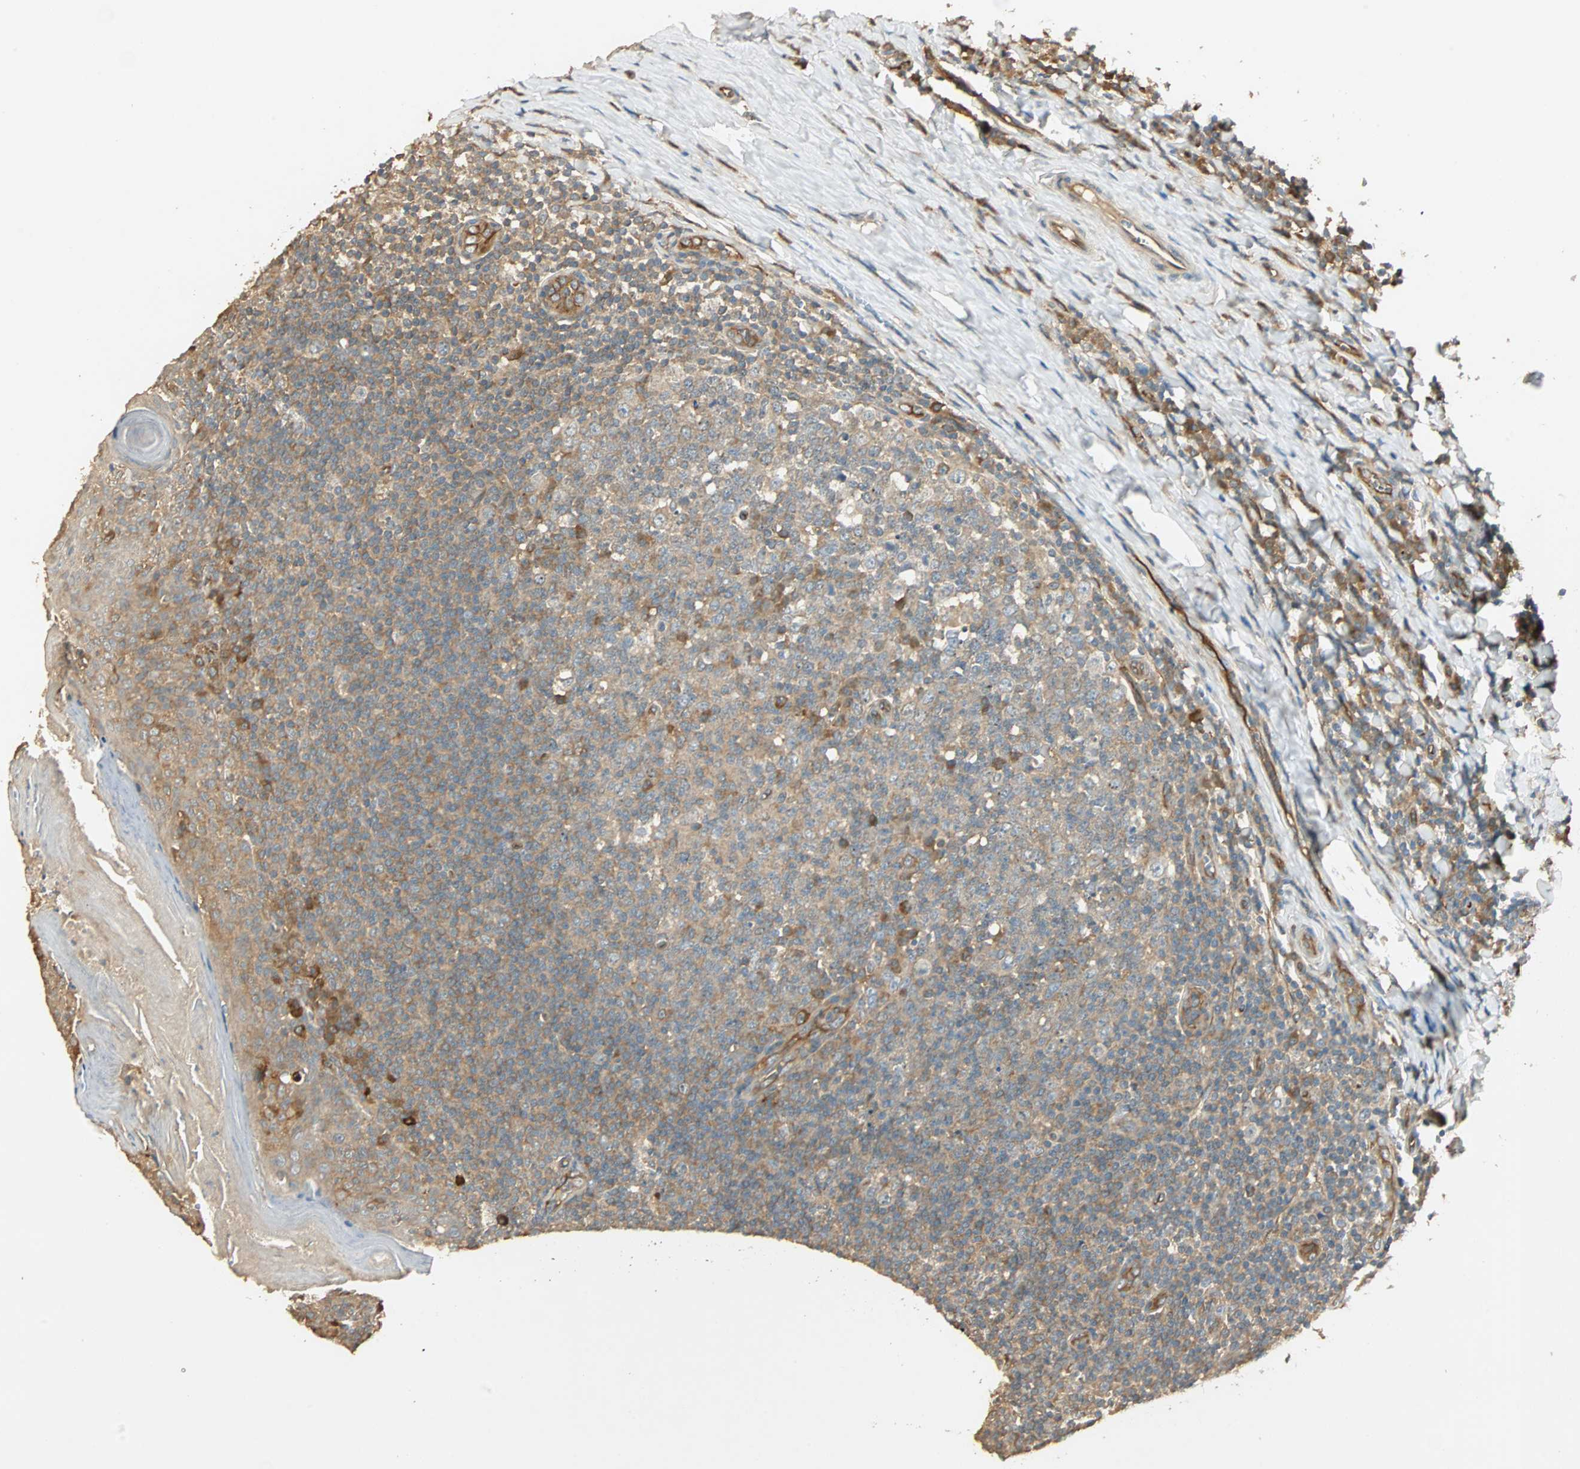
{"staining": {"intensity": "weak", "quantity": ">75%", "location": "cytoplasmic/membranous"}, "tissue": "tonsil", "cell_type": "Germinal center cells", "image_type": "normal", "snomed": [{"axis": "morphology", "description": "Normal tissue, NOS"}, {"axis": "topography", "description": "Tonsil"}], "caption": "Weak cytoplasmic/membranous staining is identified in approximately >75% of germinal center cells in benign tonsil. (DAB IHC, brown staining for protein, blue staining for nuclei).", "gene": "GALK1", "patient": {"sex": "male", "age": 31}}